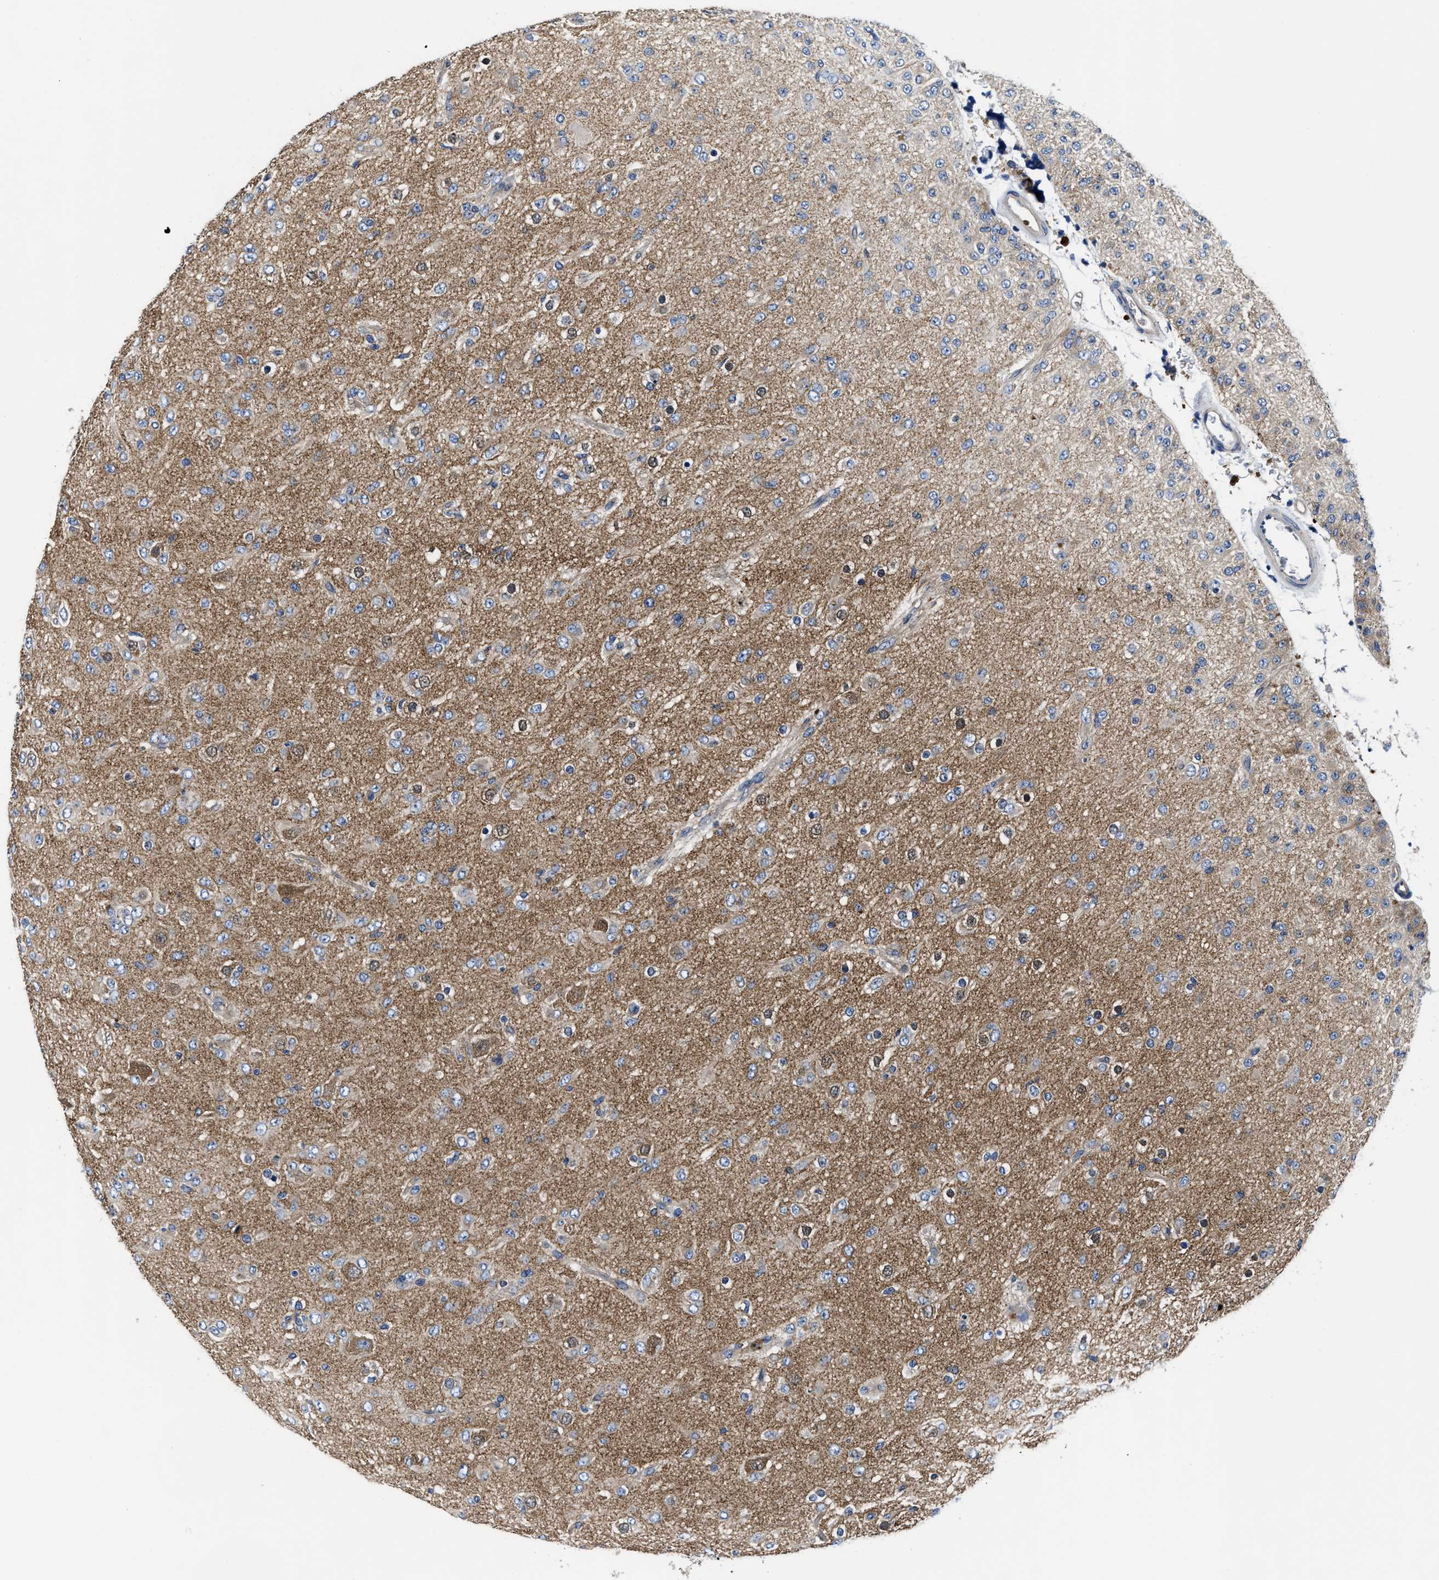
{"staining": {"intensity": "weak", "quantity": ">75%", "location": "cytoplasmic/membranous"}, "tissue": "glioma", "cell_type": "Tumor cells", "image_type": "cancer", "snomed": [{"axis": "morphology", "description": "Glioma, malignant, Low grade"}, {"axis": "topography", "description": "Brain"}], "caption": "Weak cytoplasmic/membranous protein positivity is present in about >75% of tumor cells in glioma.", "gene": "PHLPP1", "patient": {"sex": "male", "age": 65}}